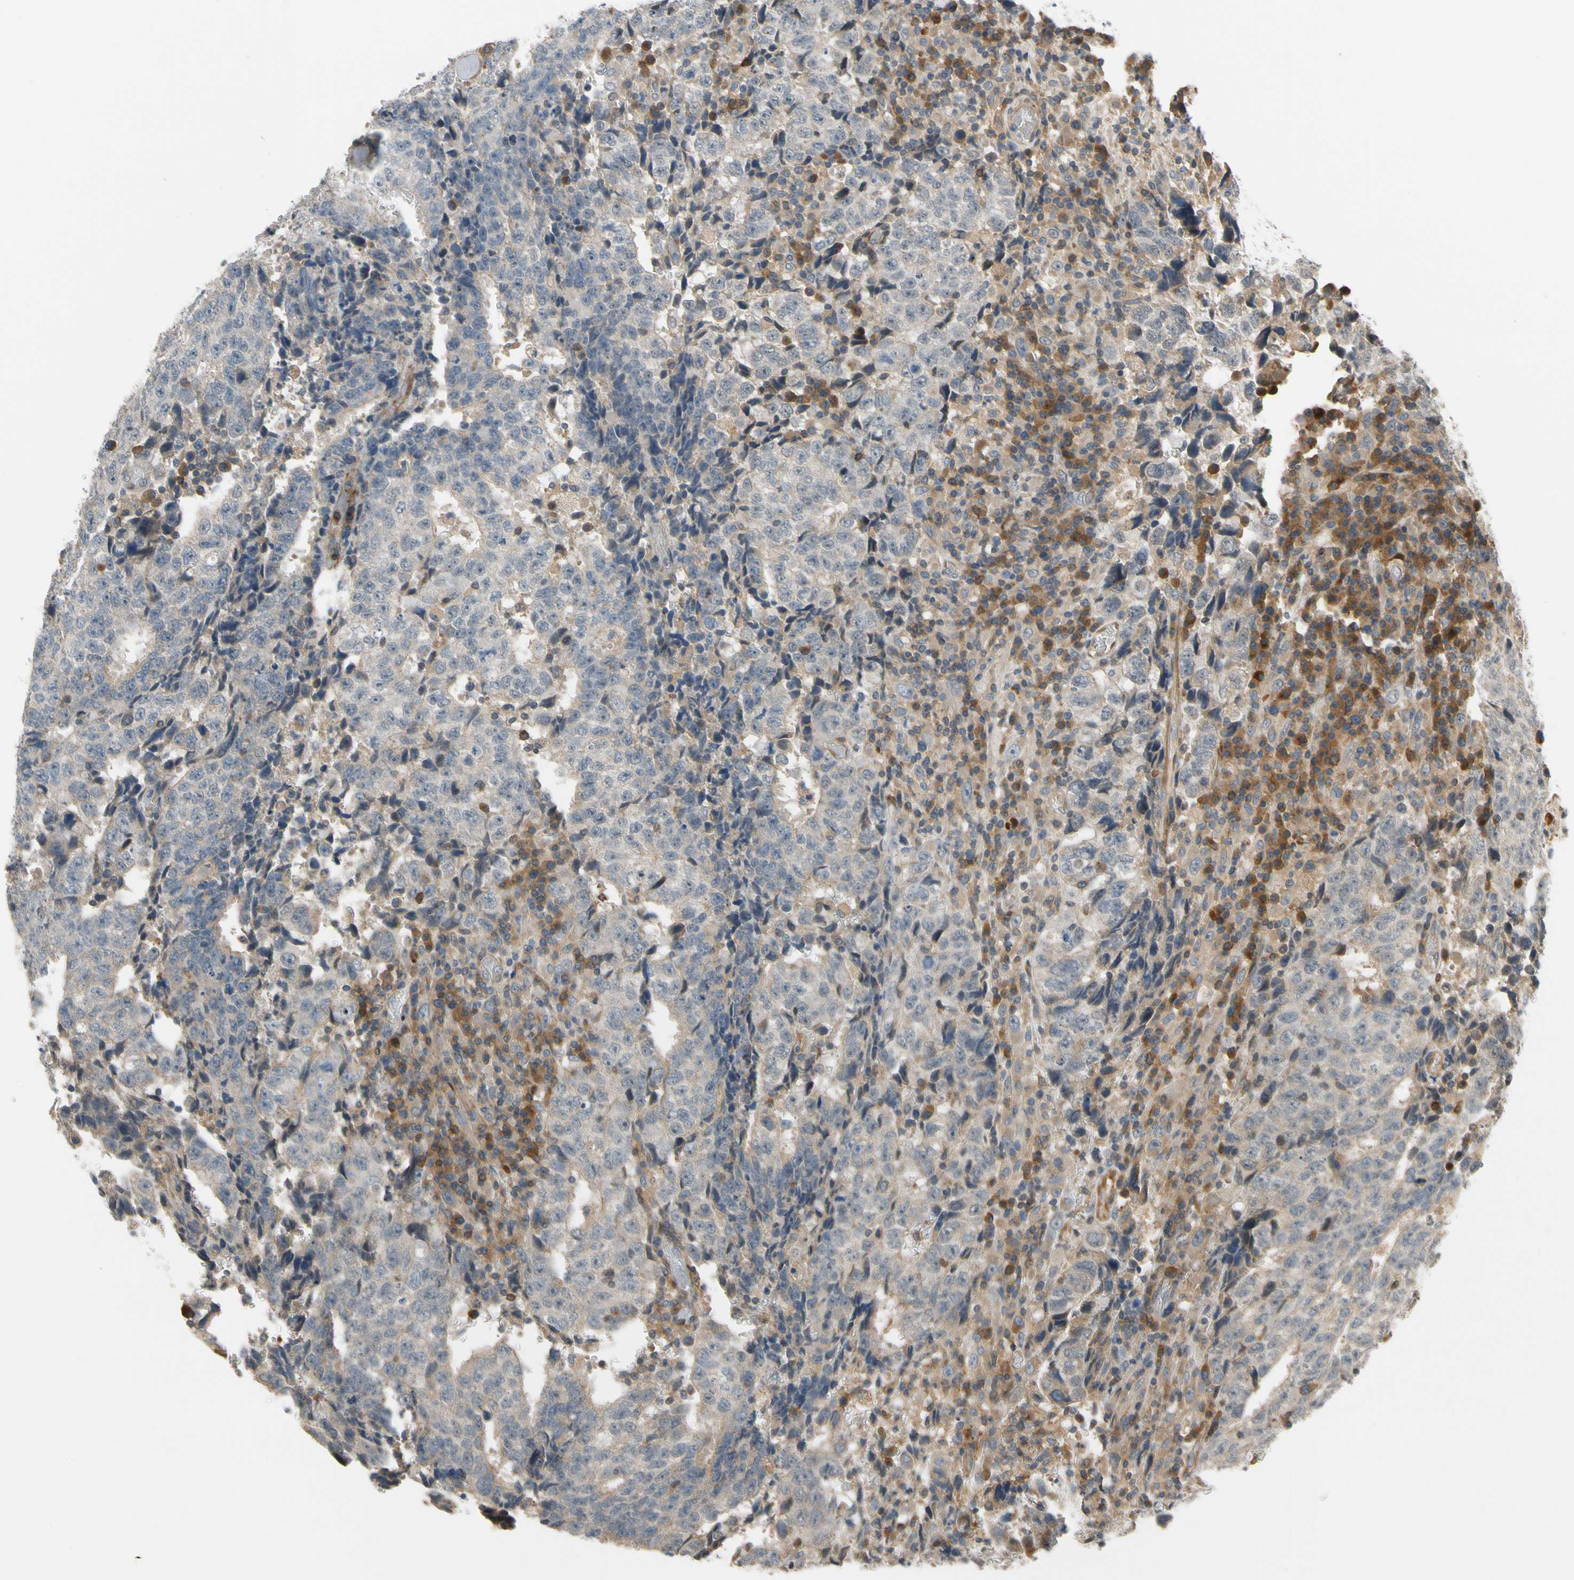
{"staining": {"intensity": "weak", "quantity": "<25%", "location": "cytoplasmic/membranous"}, "tissue": "testis cancer", "cell_type": "Tumor cells", "image_type": "cancer", "snomed": [{"axis": "morphology", "description": "Necrosis, NOS"}, {"axis": "morphology", "description": "Carcinoma, Embryonal, NOS"}, {"axis": "topography", "description": "Testis"}], "caption": "Histopathology image shows no protein staining in tumor cells of testis cancer (embryonal carcinoma) tissue.", "gene": "MST1R", "patient": {"sex": "male", "age": 19}}